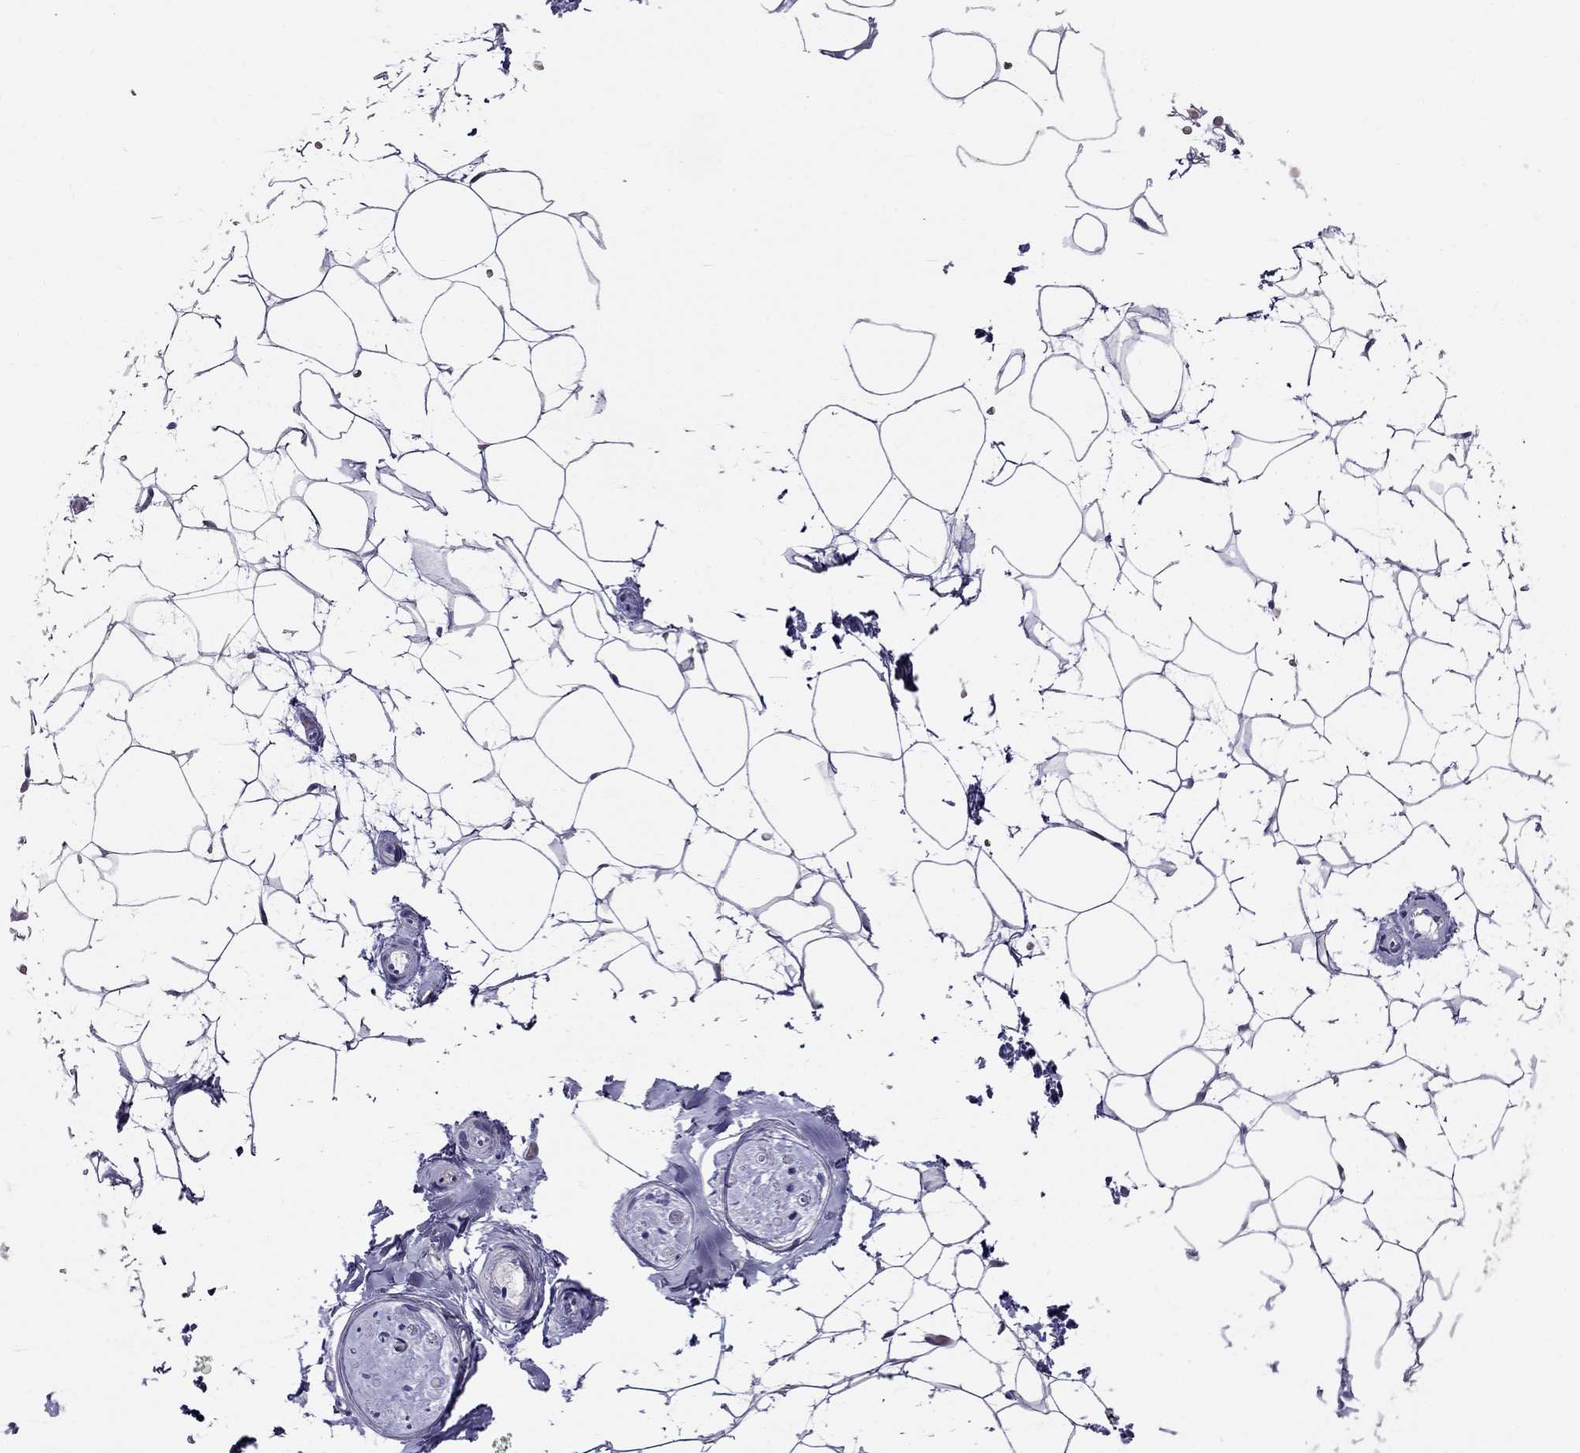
{"staining": {"intensity": "negative", "quantity": "none", "location": "none"}, "tissue": "adipose tissue", "cell_type": "Adipocytes", "image_type": "normal", "snomed": [{"axis": "morphology", "description": "Normal tissue, NOS"}, {"axis": "topography", "description": "Skin"}, {"axis": "topography", "description": "Peripheral nerve tissue"}], "caption": "IHC photomicrograph of benign adipose tissue: human adipose tissue stained with DAB (3,3'-diaminobenzidine) displays no significant protein staining in adipocytes.", "gene": "MC5R", "patient": {"sex": "female", "age": 56}}